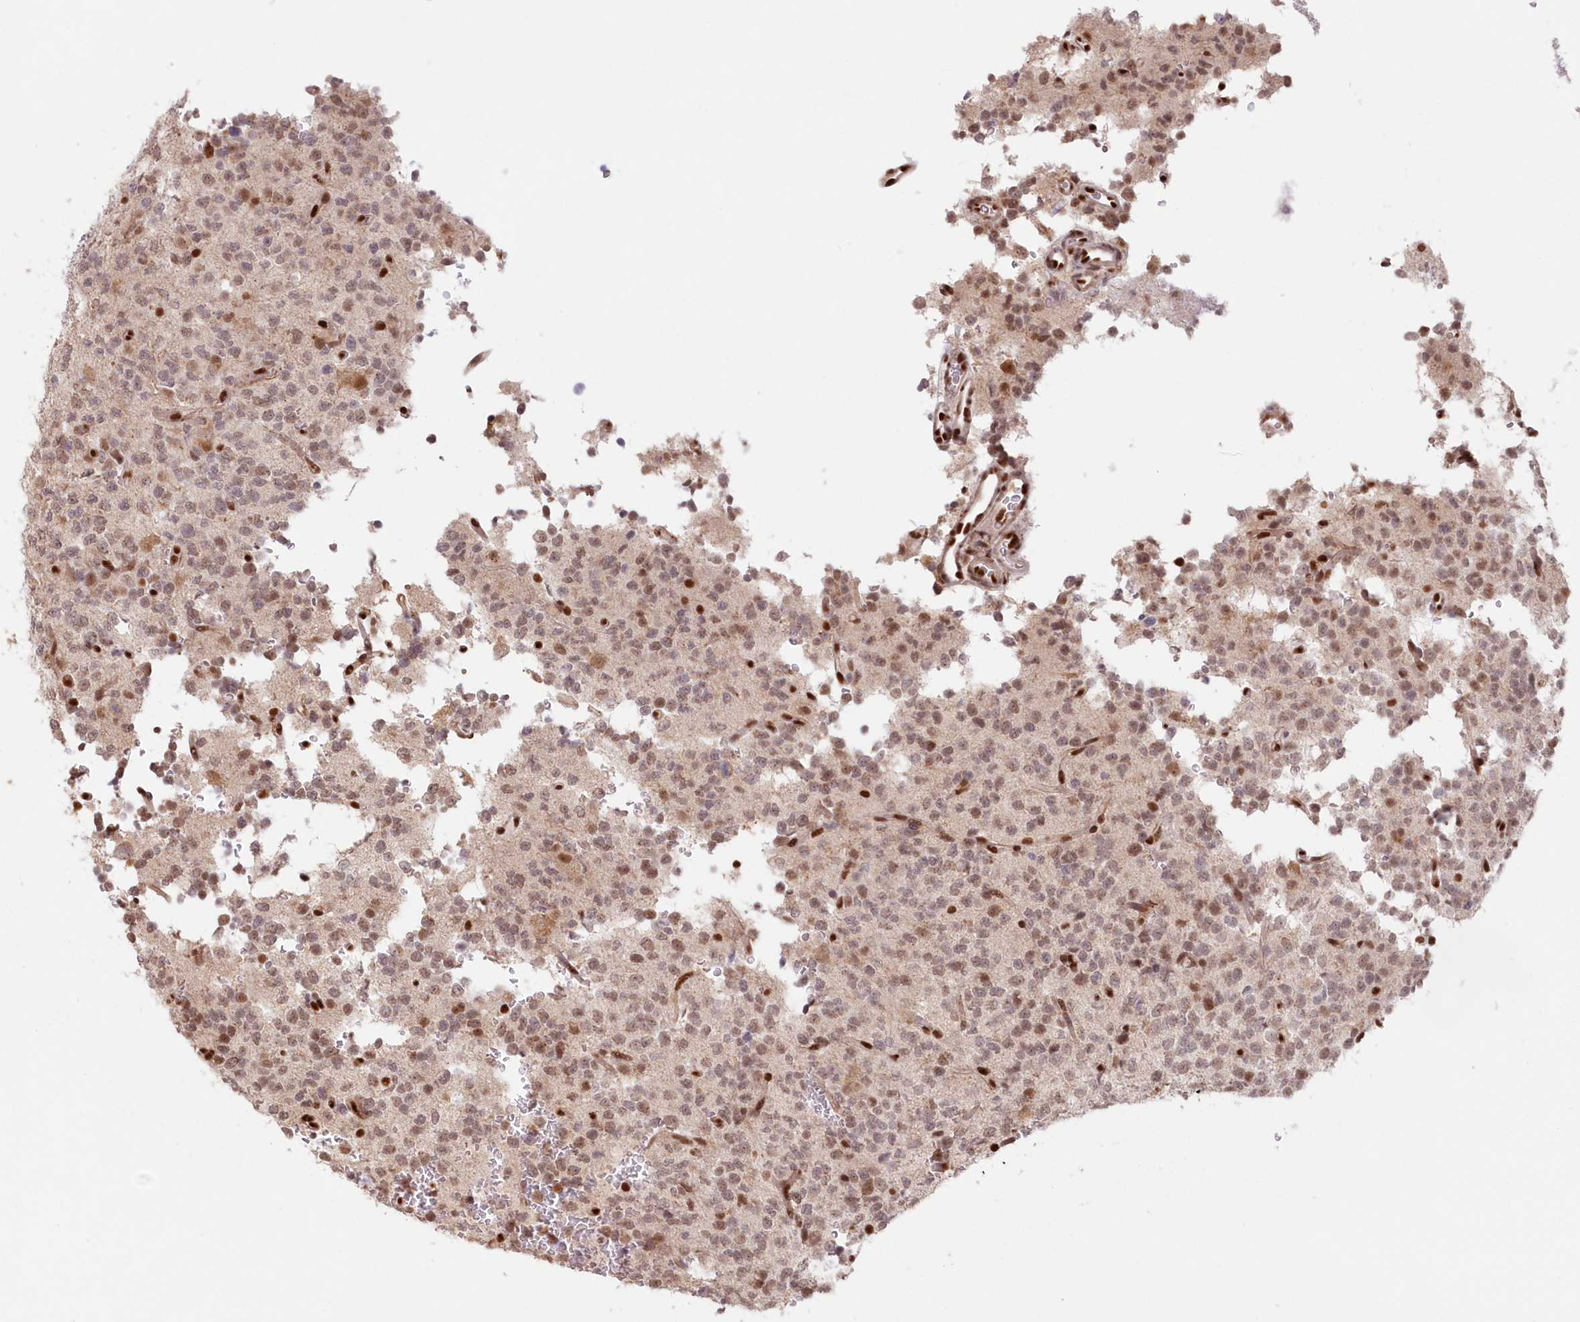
{"staining": {"intensity": "moderate", "quantity": "25%-75%", "location": "nuclear"}, "tissue": "glioma", "cell_type": "Tumor cells", "image_type": "cancer", "snomed": [{"axis": "morphology", "description": "Glioma, malignant, High grade"}, {"axis": "topography", "description": "Brain"}], "caption": "The photomicrograph displays a brown stain indicating the presence of a protein in the nuclear of tumor cells in glioma.", "gene": "POLR2B", "patient": {"sex": "female", "age": 62}}